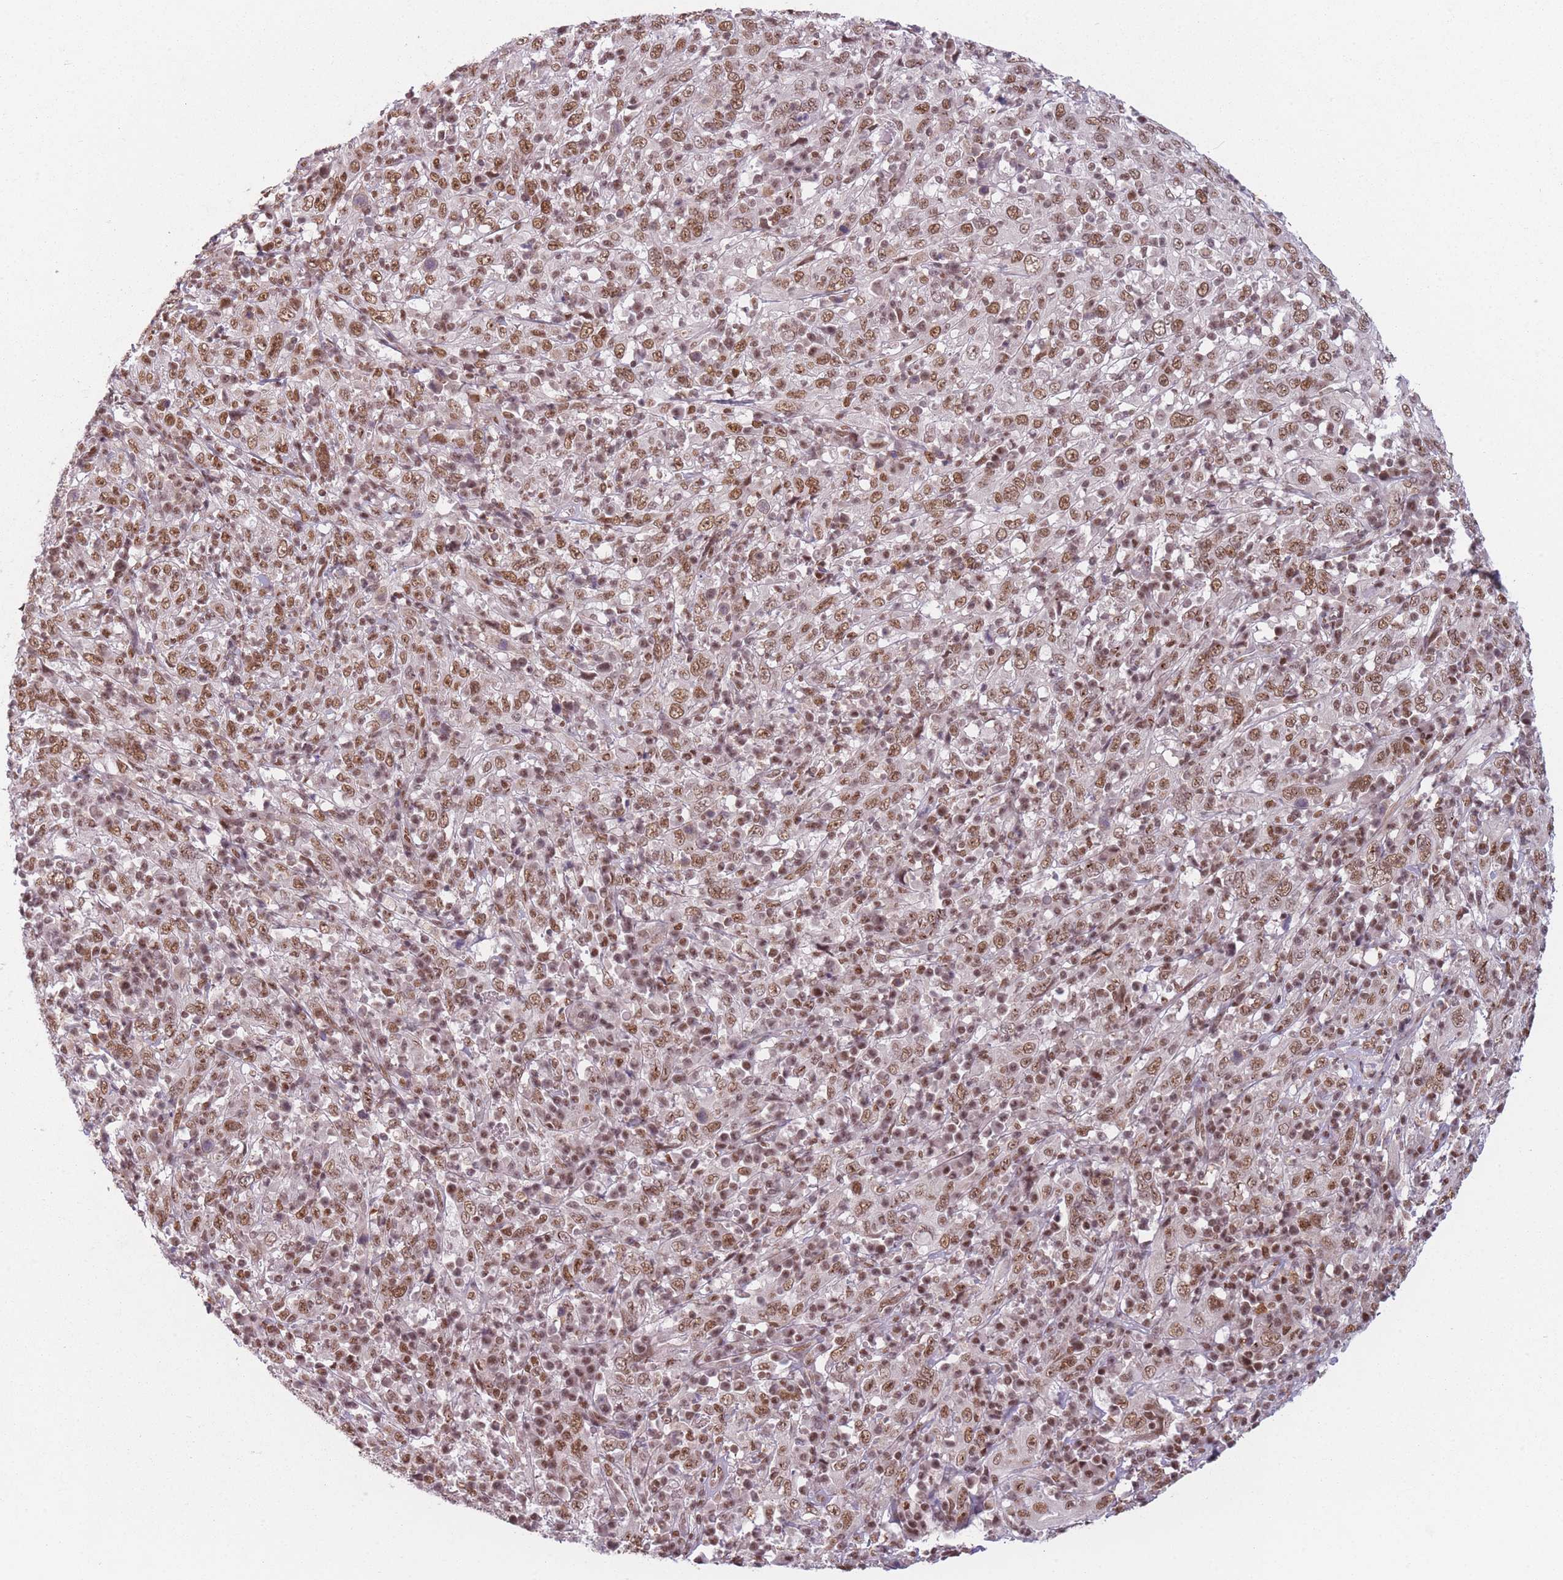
{"staining": {"intensity": "moderate", "quantity": ">75%", "location": "nuclear"}, "tissue": "cervical cancer", "cell_type": "Tumor cells", "image_type": "cancer", "snomed": [{"axis": "morphology", "description": "Squamous cell carcinoma, NOS"}, {"axis": "topography", "description": "Cervix"}], "caption": "Immunohistochemical staining of cervical cancer shows medium levels of moderate nuclear protein staining in approximately >75% of tumor cells.", "gene": "SUPT6H", "patient": {"sex": "female", "age": 46}}